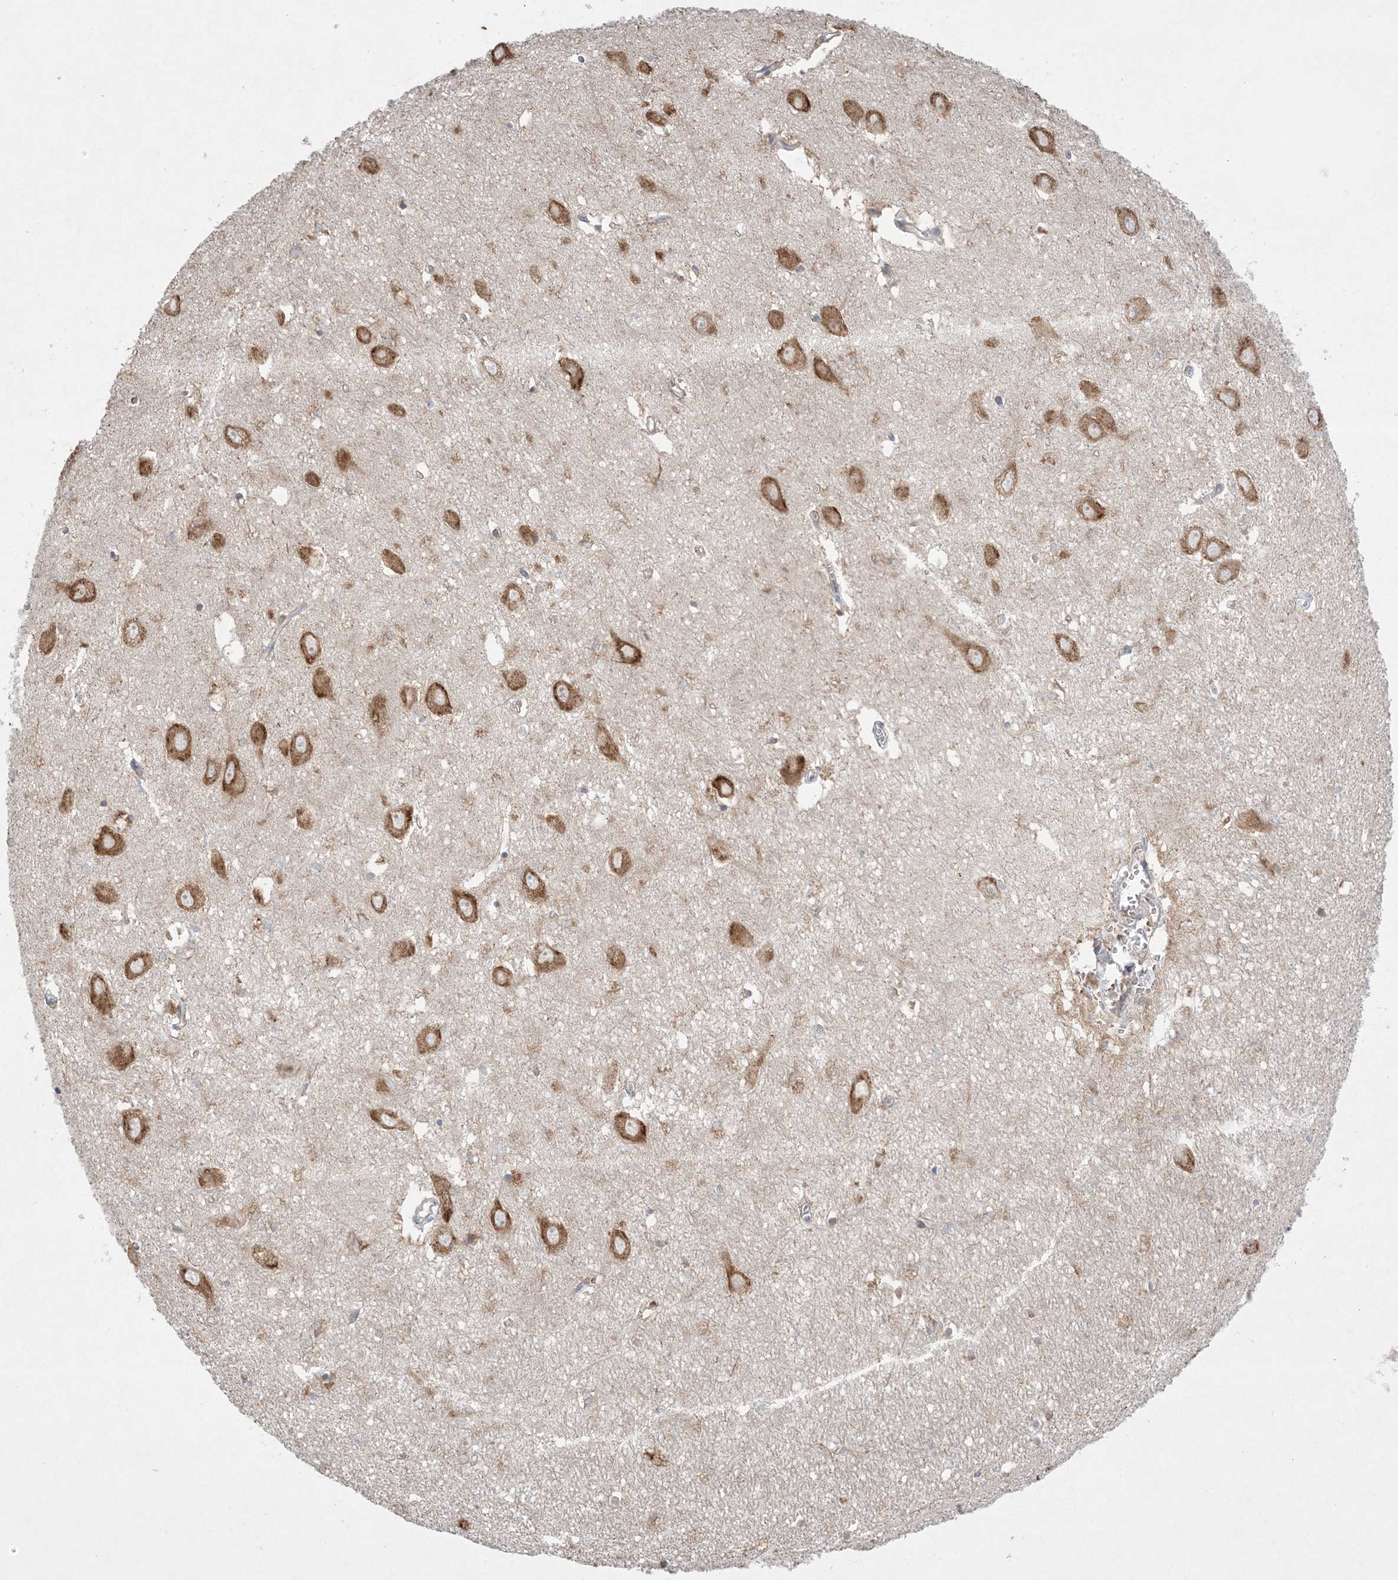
{"staining": {"intensity": "weak", "quantity": "<25%", "location": "cytoplasmic/membranous"}, "tissue": "hippocampus", "cell_type": "Glial cells", "image_type": "normal", "snomed": [{"axis": "morphology", "description": "Normal tissue, NOS"}, {"axis": "topography", "description": "Hippocampus"}], "caption": "This is an IHC histopathology image of unremarkable hippocampus. There is no positivity in glial cells.", "gene": "MMGT1", "patient": {"sex": "female", "age": 64}}